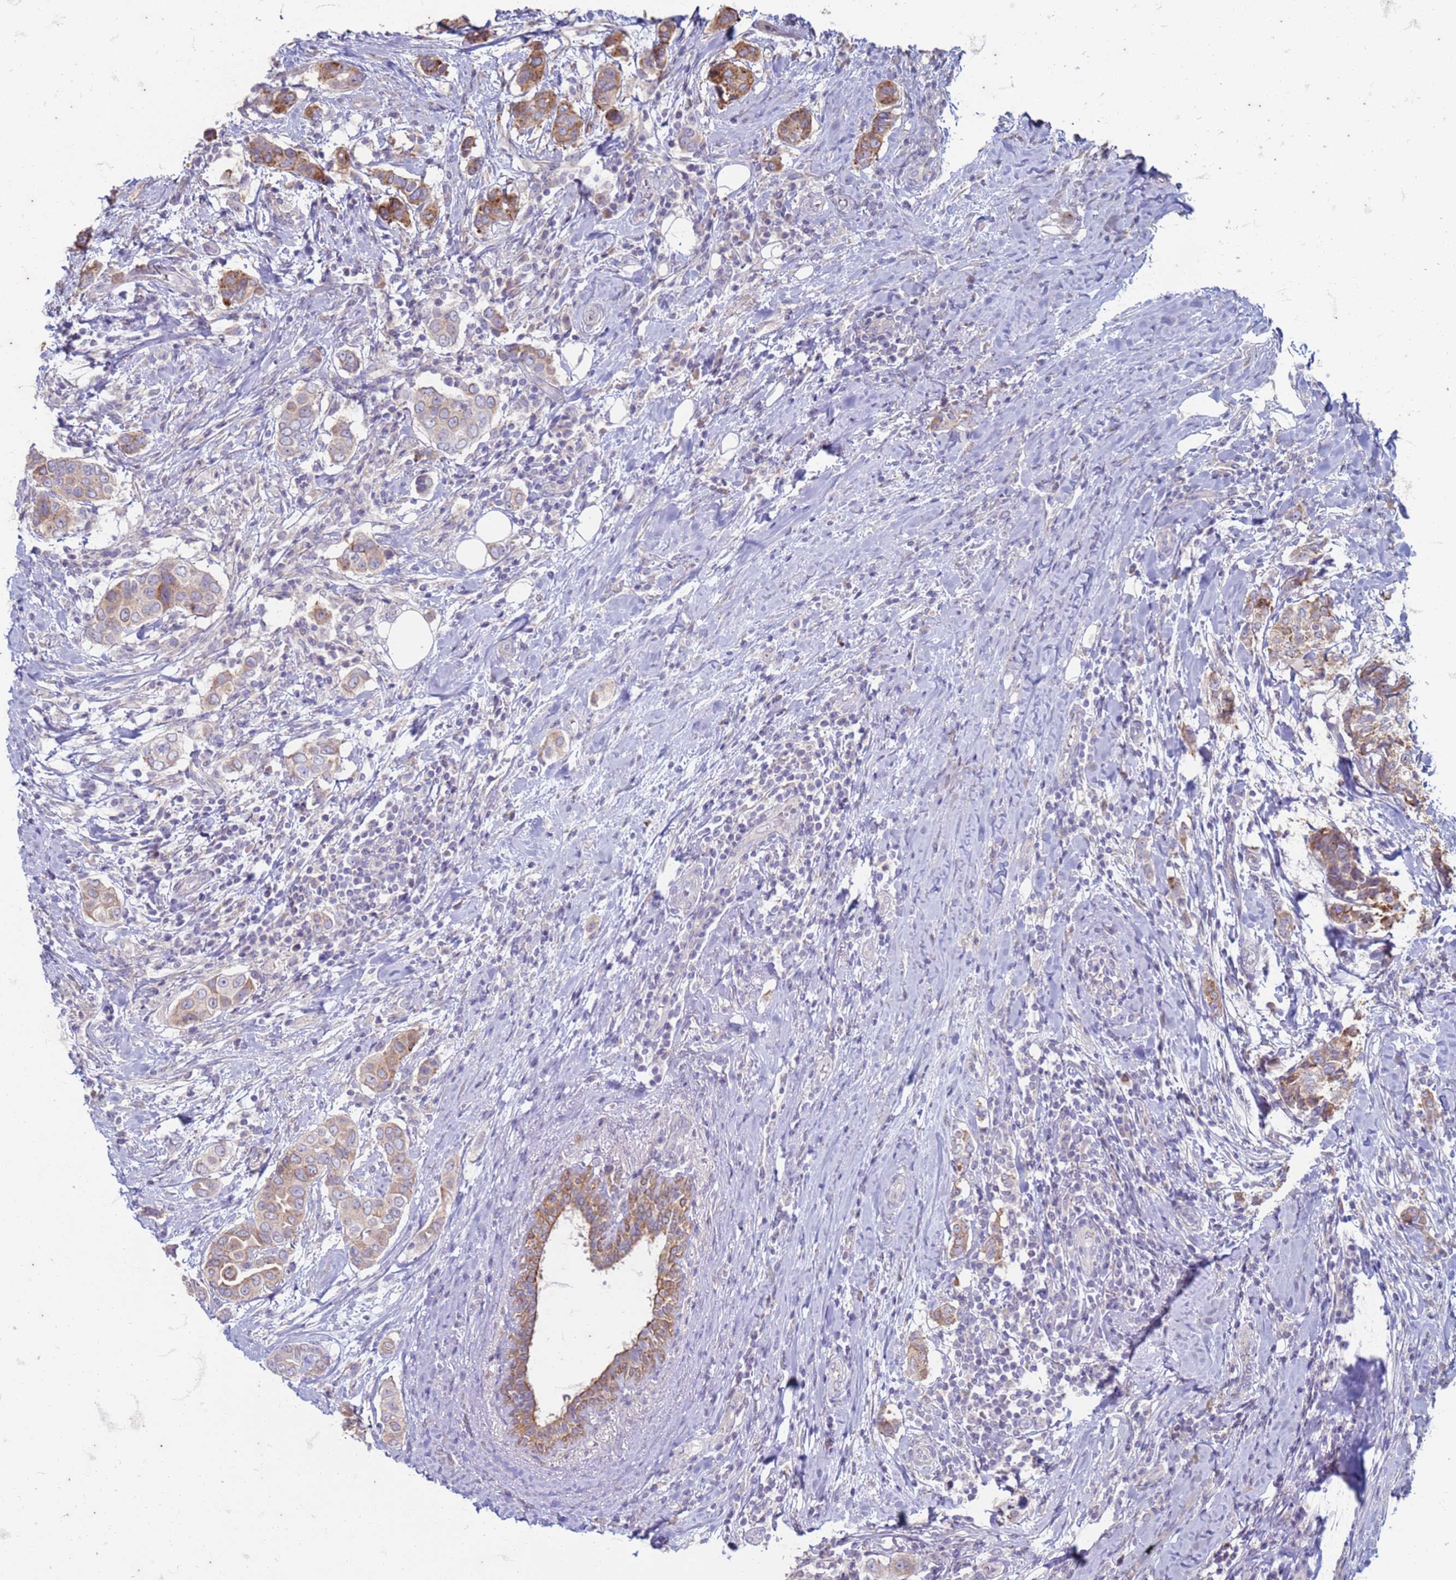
{"staining": {"intensity": "moderate", "quantity": "<25%", "location": "cytoplasmic/membranous"}, "tissue": "breast cancer", "cell_type": "Tumor cells", "image_type": "cancer", "snomed": [{"axis": "morphology", "description": "Lobular carcinoma"}, {"axis": "topography", "description": "Breast"}], "caption": "Immunohistochemical staining of breast cancer shows moderate cytoplasmic/membranous protein positivity in about <25% of tumor cells.", "gene": "SUCO", "patient": {"sex": "female", "age": 51}}